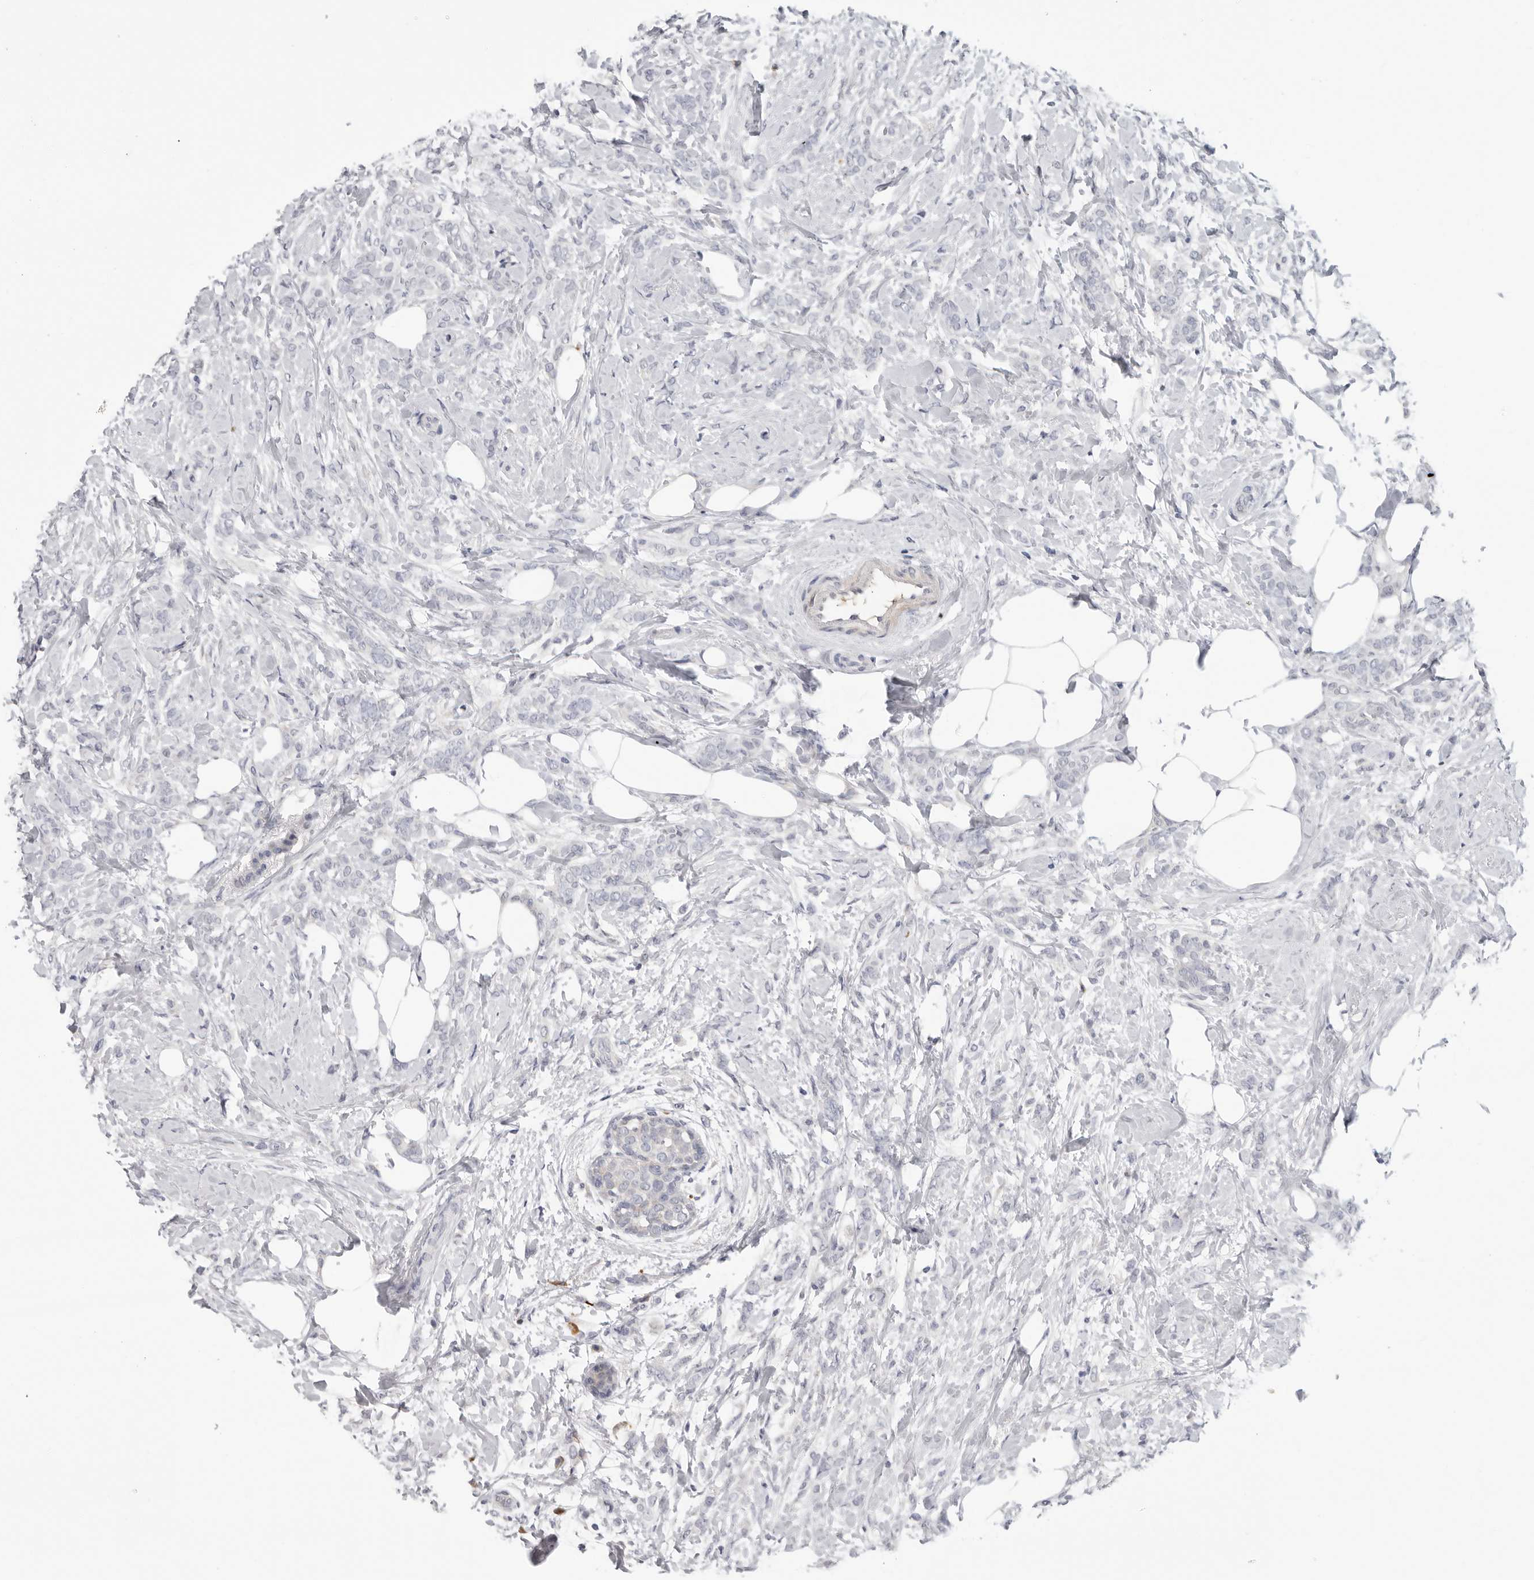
{"staining": {"intensity": "negative", "quantity": "none", "location": "none"}, "tissue": "breast cancer", "cell_type": "Tumor cells", "image_type": "cancer", "snomed": [{"axis": "morphology", "description": "Lobular carcinoma, in situ"}, {"axis": "morphology", "description": "Lobular carcinoma"}, {"axis": "topography", "description": "Breast"}], "caption": "The immunohistochemistry photomicrograph has no significant staining in tumor cells of breast cancer tissue.", "gene": "ZNF502", "patient": {"sex": "female", "age": 41}}